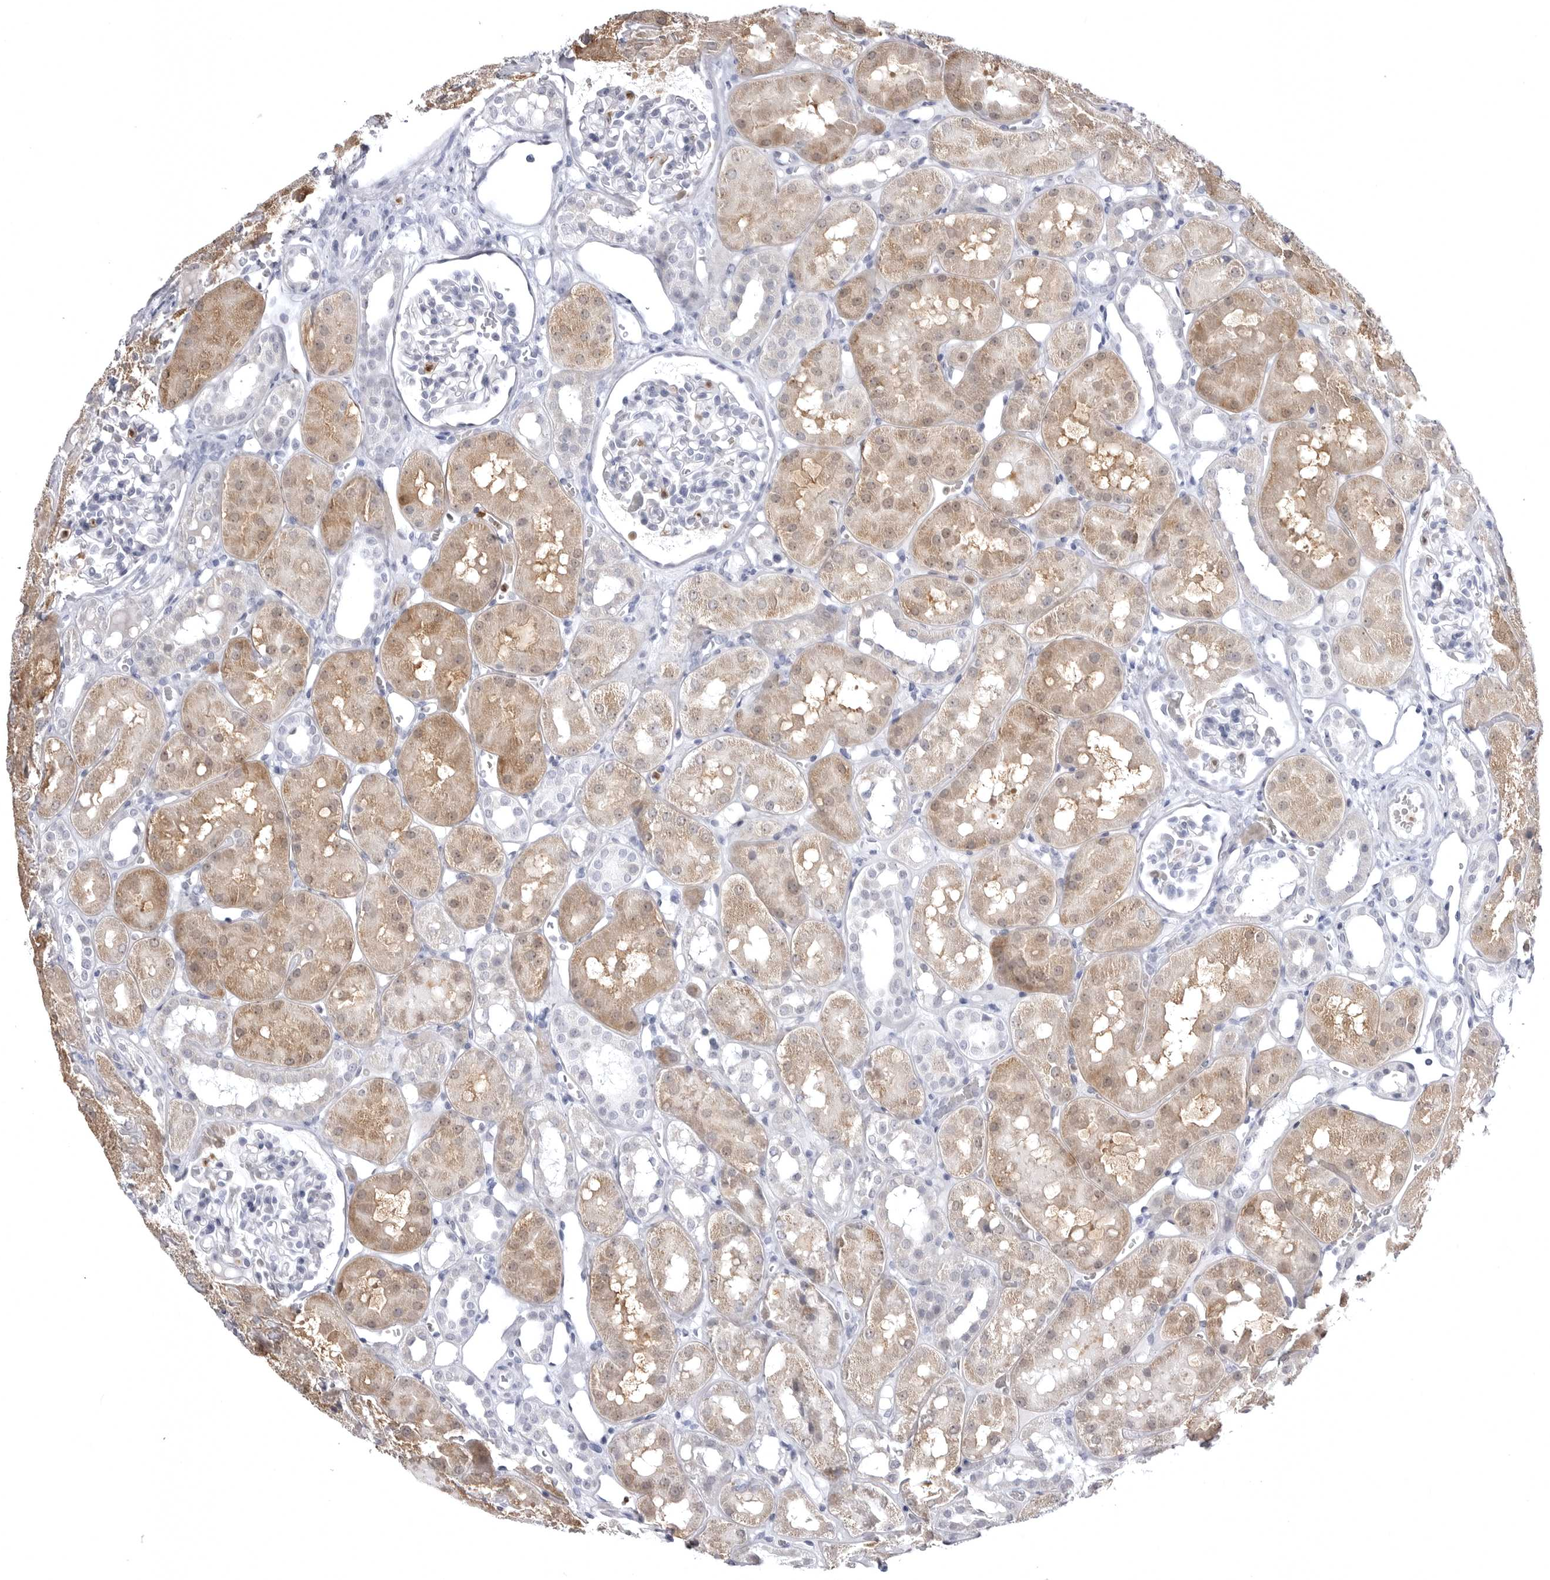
{"staining": {"intensity": "negative", "quantity": "none", "location": "none"}, "tissue": "kidney", "cell_type": "Cells in glomeruli", "image_type": "normal", "snomed": [{"axis": "morphology", "description": "Normal tissue, NOS"}, {"axis": "topography", "description": "Kidney"}], "caption": "Cells in glomeruli show no significant protein expression in normal kidney. The staining is performed using DAB brown chromogen with nuclei counter-stained in using hematoxylin.", "gene": "STAP2", "patient": {"sex": "male", "age": 16}}